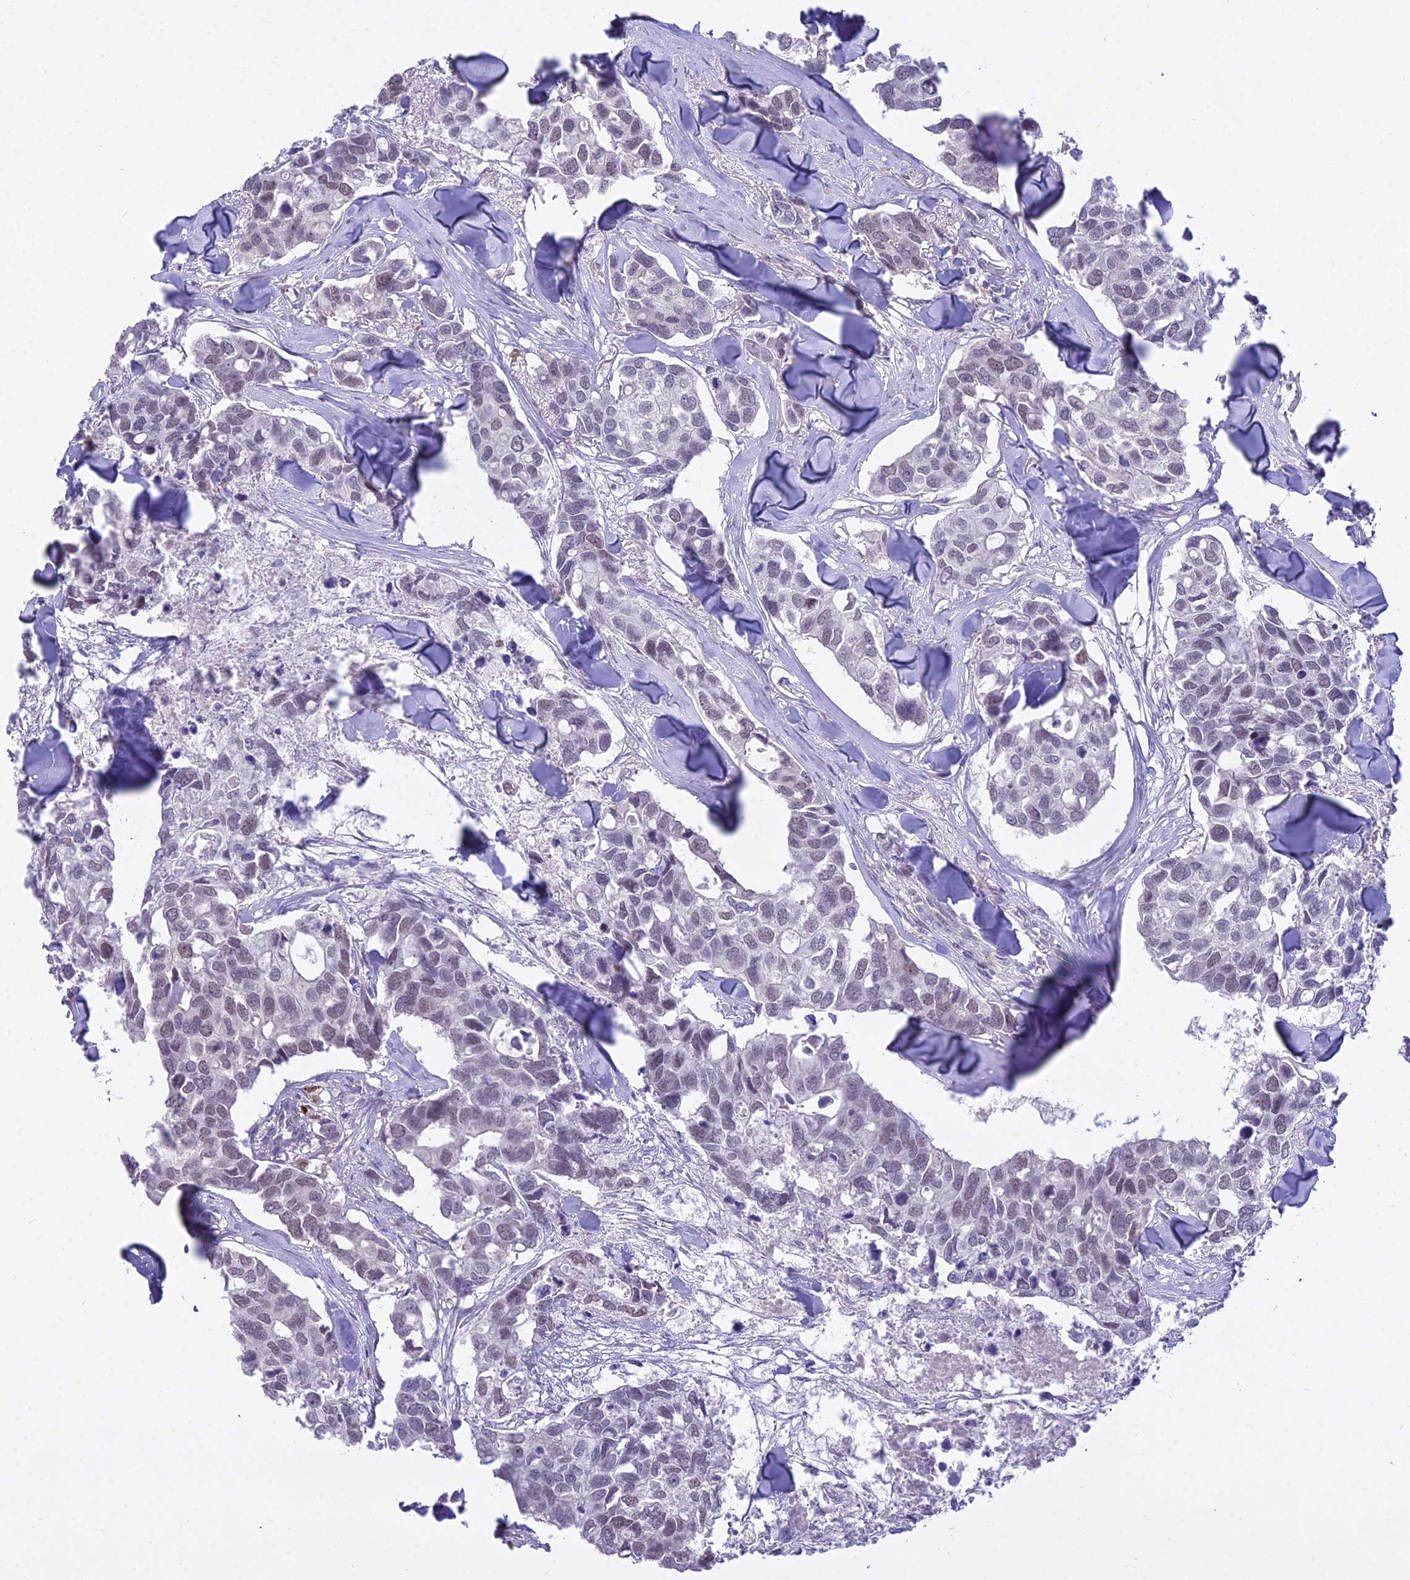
{"staining": {"intensity": "weak", "quantity": "25%-75%", "location": "nuclear"}, "tissue": "breast cancer", "cell_type": "Tumor cells", "image_type": "cancer", "snomed": [{"axis": "morphology", "description": "Duct carcinoma"}, {"axis": "topography", "description": "Breast"}], "caption": "Brown immunohistochemical staining in invasive ductal carcinoma (breast) reveals weak nuclear staining in about 25%-75% of tumor cells. (DAB (3,3'-diaminobenzidine) IHC, brown staining for protein, blue staining for nuclei).", "gene": "BLNK", "patient": {"sex": "female", "age": 83}}